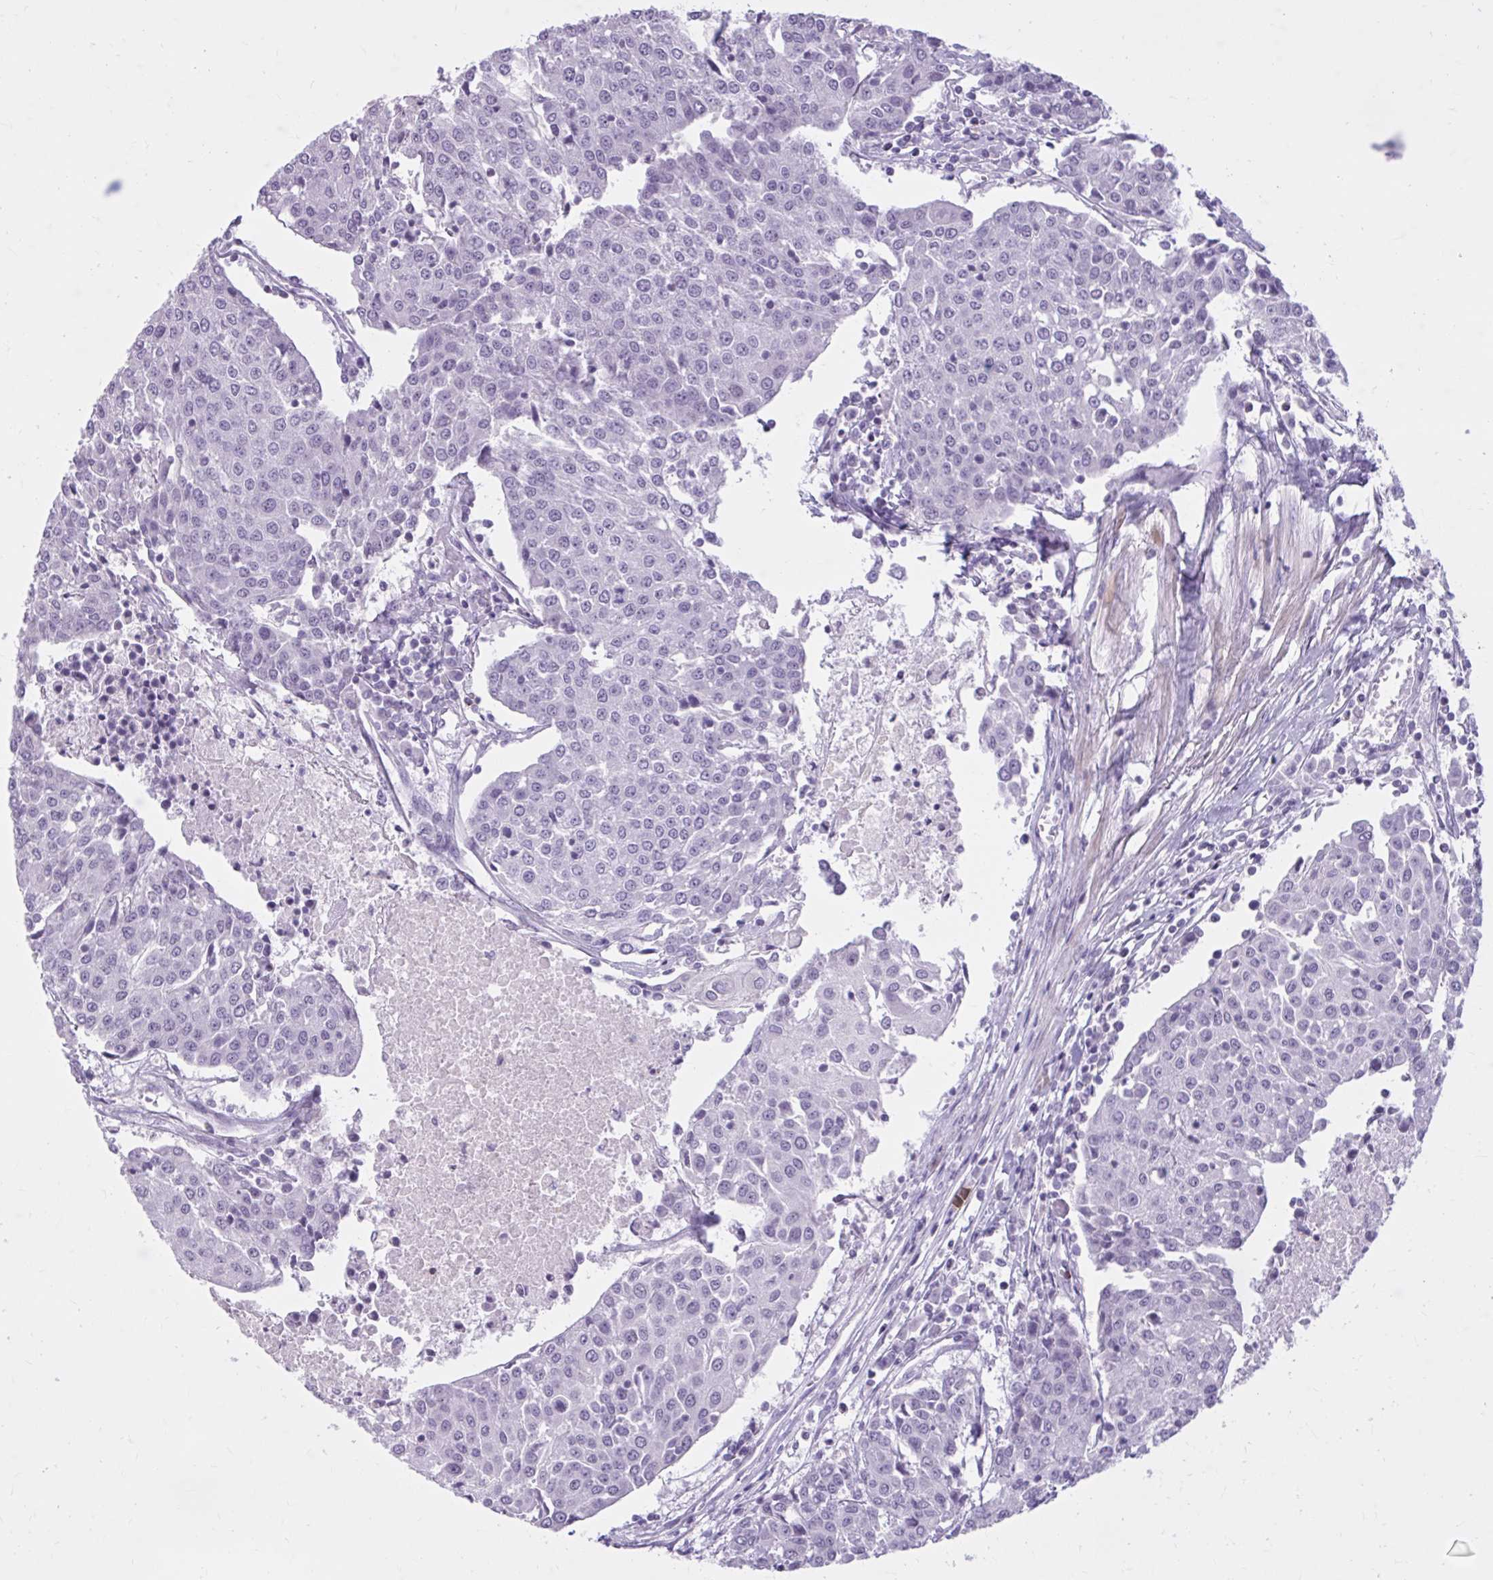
{"staining": {"intensity": "negative", "quantity": "none", "location": "none"}, "tissue": "urothelial cancer", "cell_type": "Tumor cells", "image_type": "cancer", "snomed": [{"axis": "morphology", "description": "Urothelial carcinoma, High grade"}, {"axis": "topography", "description": "Urinary bladder"}], "caption": "Immunohistochemistry (IHC) photomicrograph of urothelial carcinoma (high-grade) stained for a protein (brown), which shows no positivity in tumor cells. (Stains: DAB (3,3'-diaminobenzidine) immunohistochemistry with hematoxylin counter stain, Microscopy: brightfield microscopy at high magnification).", "gene": "OR4B1", "patient": {"sex": "female", "age": 85}}